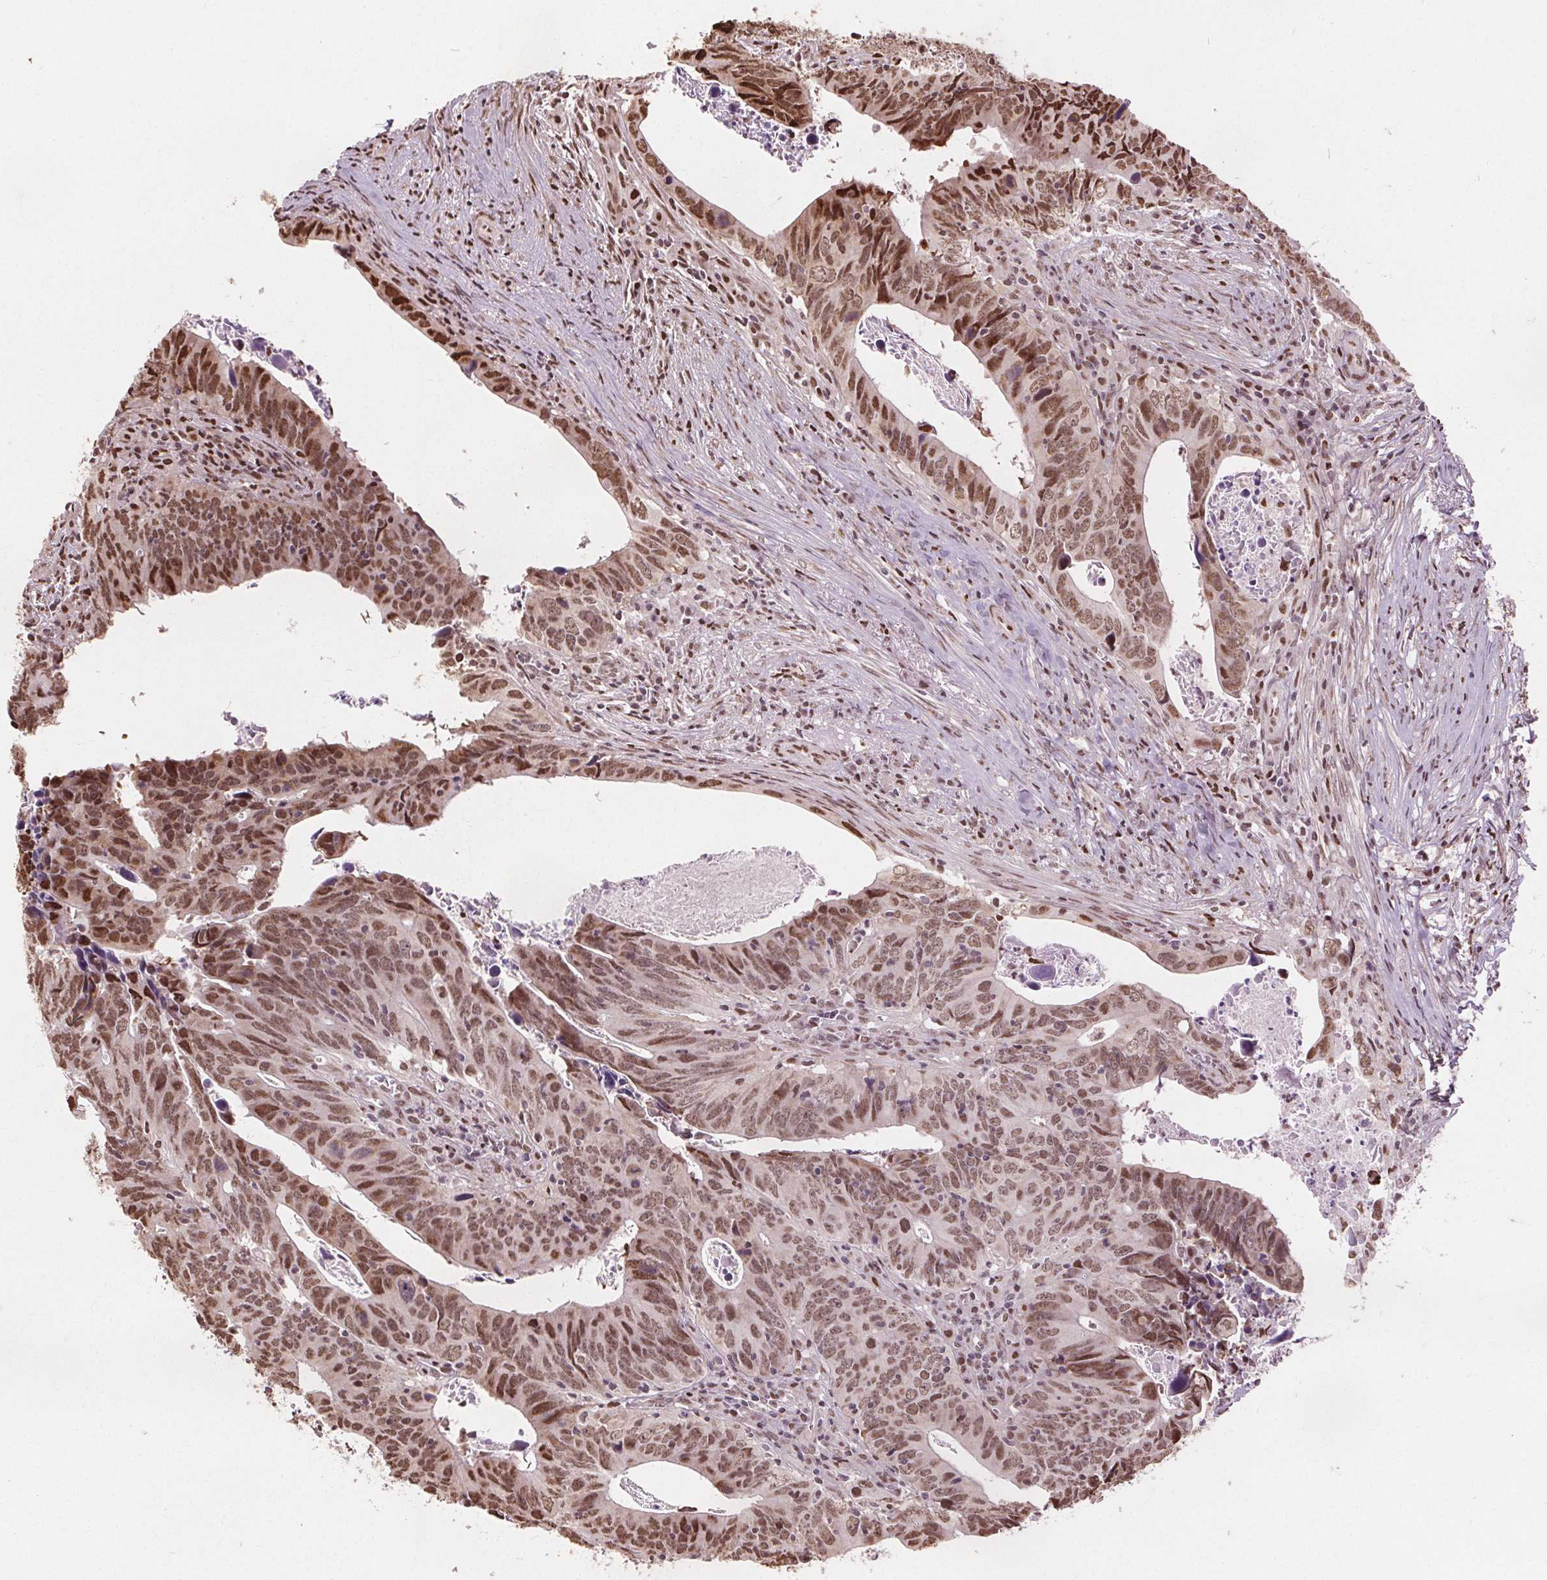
{"staining": {"intensity": "moderate", "quantity": ">75%", "location": "nuclear"}, "tissue": "colorectal cancer", "cell_type": "Tumor cells", "image_type": "cancer", "snomed": [{"axis": "morphology", "description": "Adenocarcinoma, NOS"}, {"axis": "topography", "description": "Colon"}], "caption": "Protein staining of colorectal cancer tissue reveals moderate nuclear staining in about >75% of tumor cells.", "gene": "ISLR2", "patient": {"sex": "female", "age": 82}}